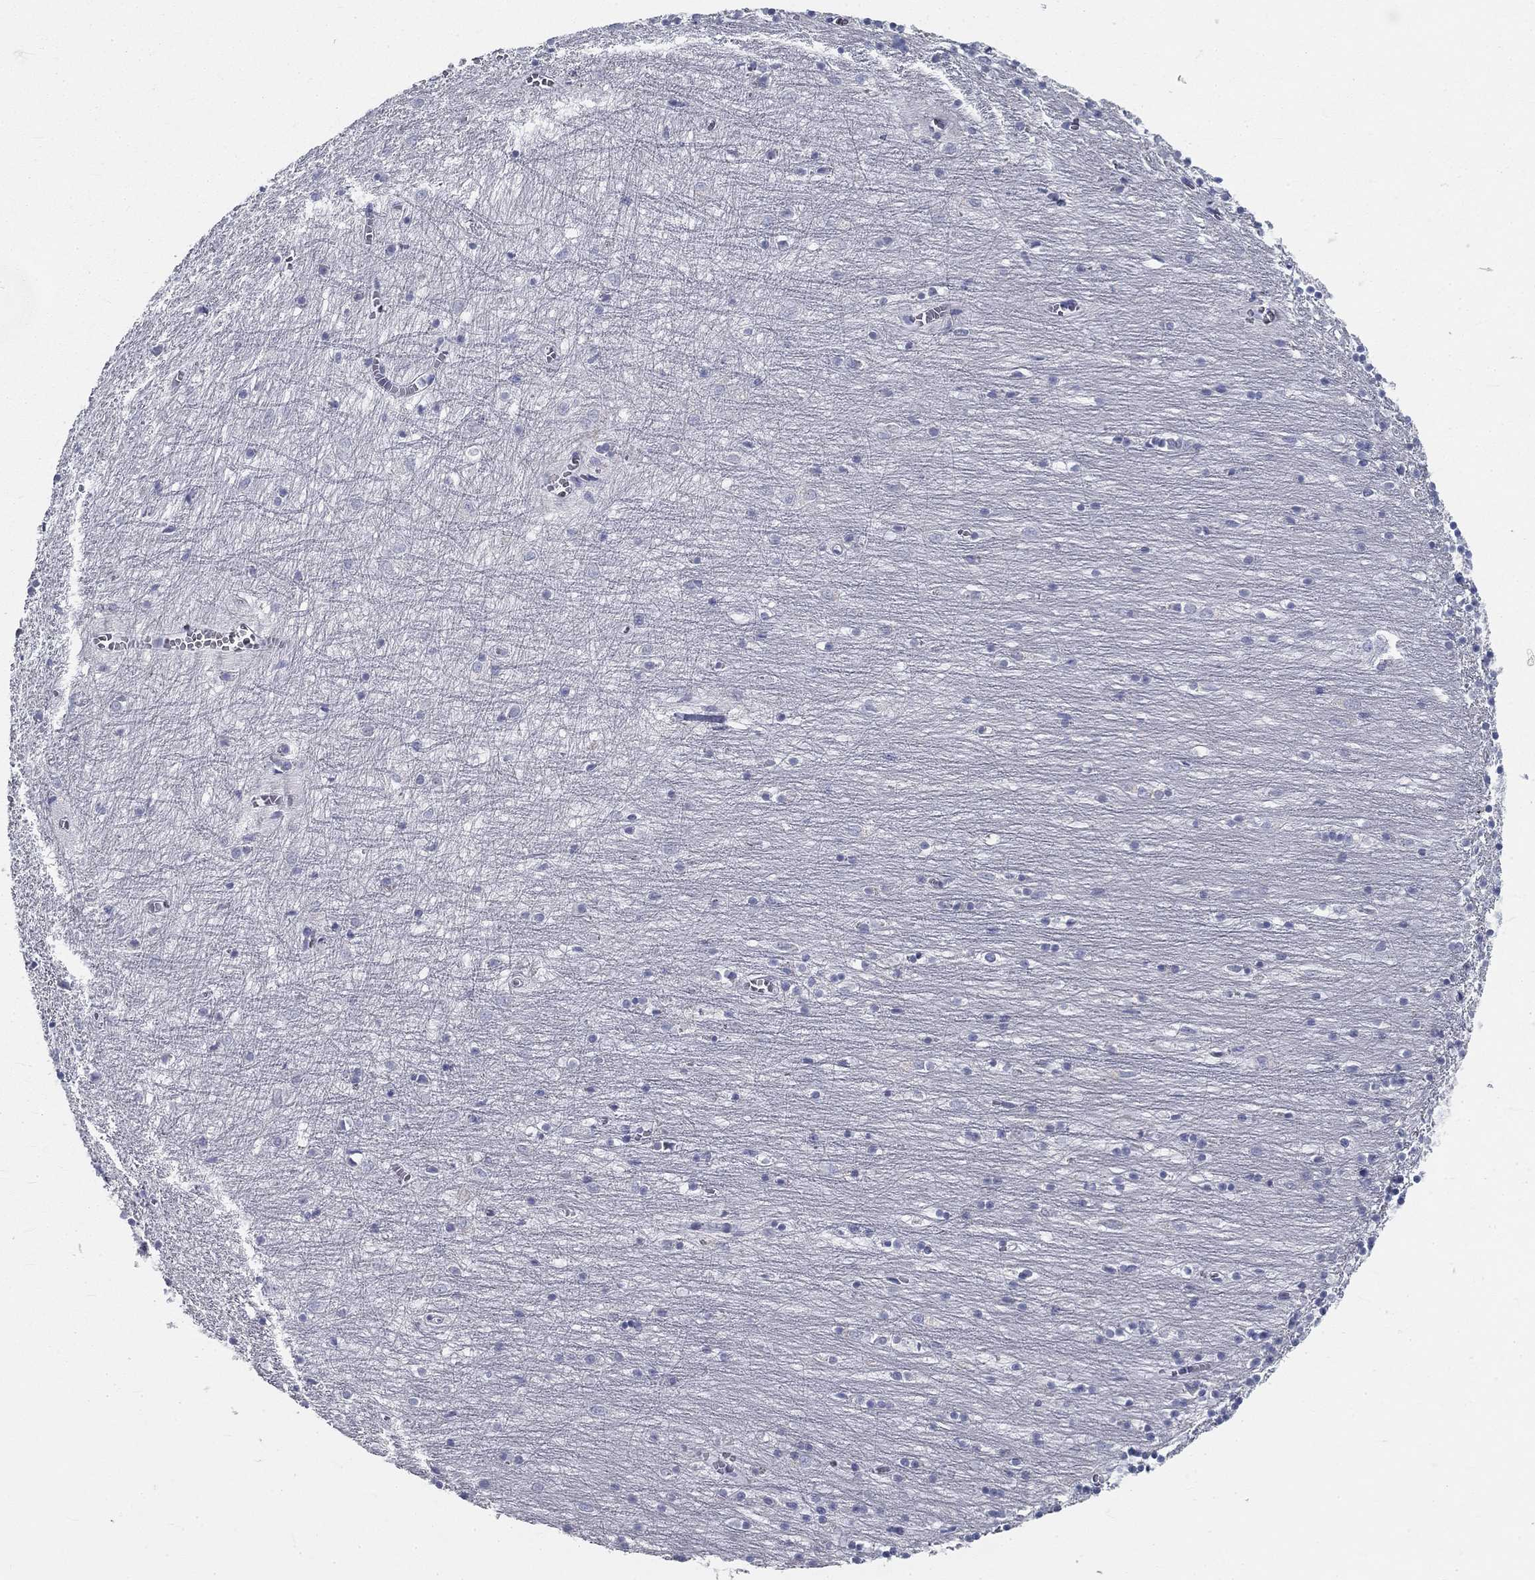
{"staining": {"intensity": "negative", "quantity": "none", "location": "none"}, "tissue": "cerebellum", "cell_type": "Cells in granular layer", "image_type": "normal", "snomed": [{"axis": "morphology", "description": "Normal tissue, NOS"}, {"axis": "topography", "description": "Cerebellum"}], "caption": "High magnification brightfield microscopy of normal cerebellum stained with DAB (3,3'-diaminobenzidine) (brown) and counterstained with hematoxylin (blue): cells in granular layer show no significant expression. The staining was performed using DAB to visualize the protein expression in brown, while the nuclei were stained in blue with hematoxylin (Magnification: 20x).", "gene": "GALNTL5", "patient": {"sex": "female", "age": 64}}